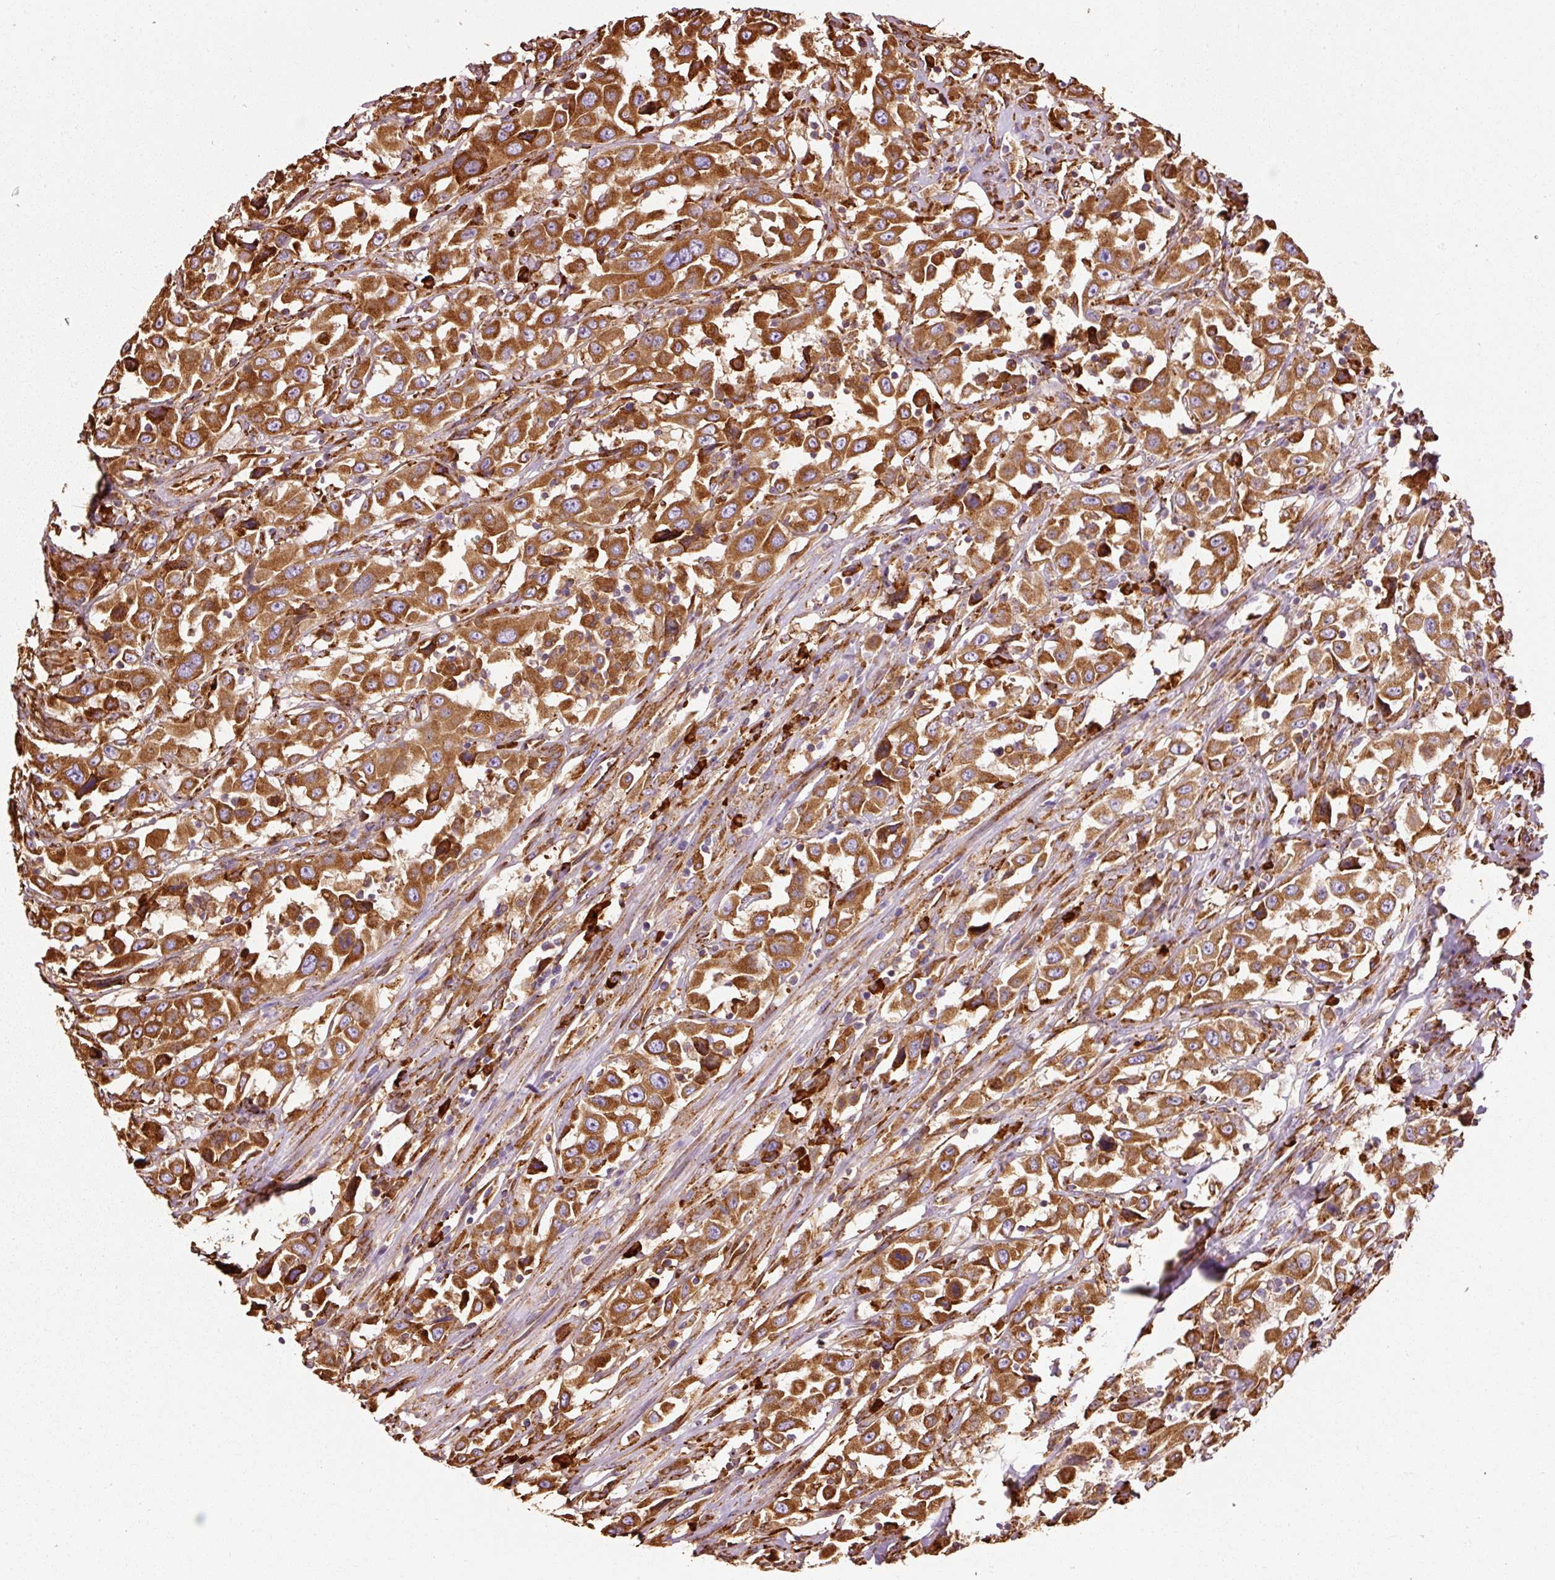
{"staining": {"intensity": "strong", "quantity": ">75%", "location": "cytoplasmic/membranous"}, "tissue": "urothelial cancer", "cell_type": "Tumor cells", "image_type": "cancer", "snomed": [{"axis": "morphology", "description": "Urothelial carcinoma, High grade"}, {"axis": "topography", "description": "Urinary bladder"}], "caption": "Immunohistochemistry (IHC) of urothelial cancer reveals high levels of strong cytoplasmic/membranous positivity in approximately >75% of tumor cells. (DAB (3,3'-diaminobenzidine) IHC with brightfield microscopy, high magnification).", "gene": "KLC1", "patient": {"sex": "male", "age": 61}}